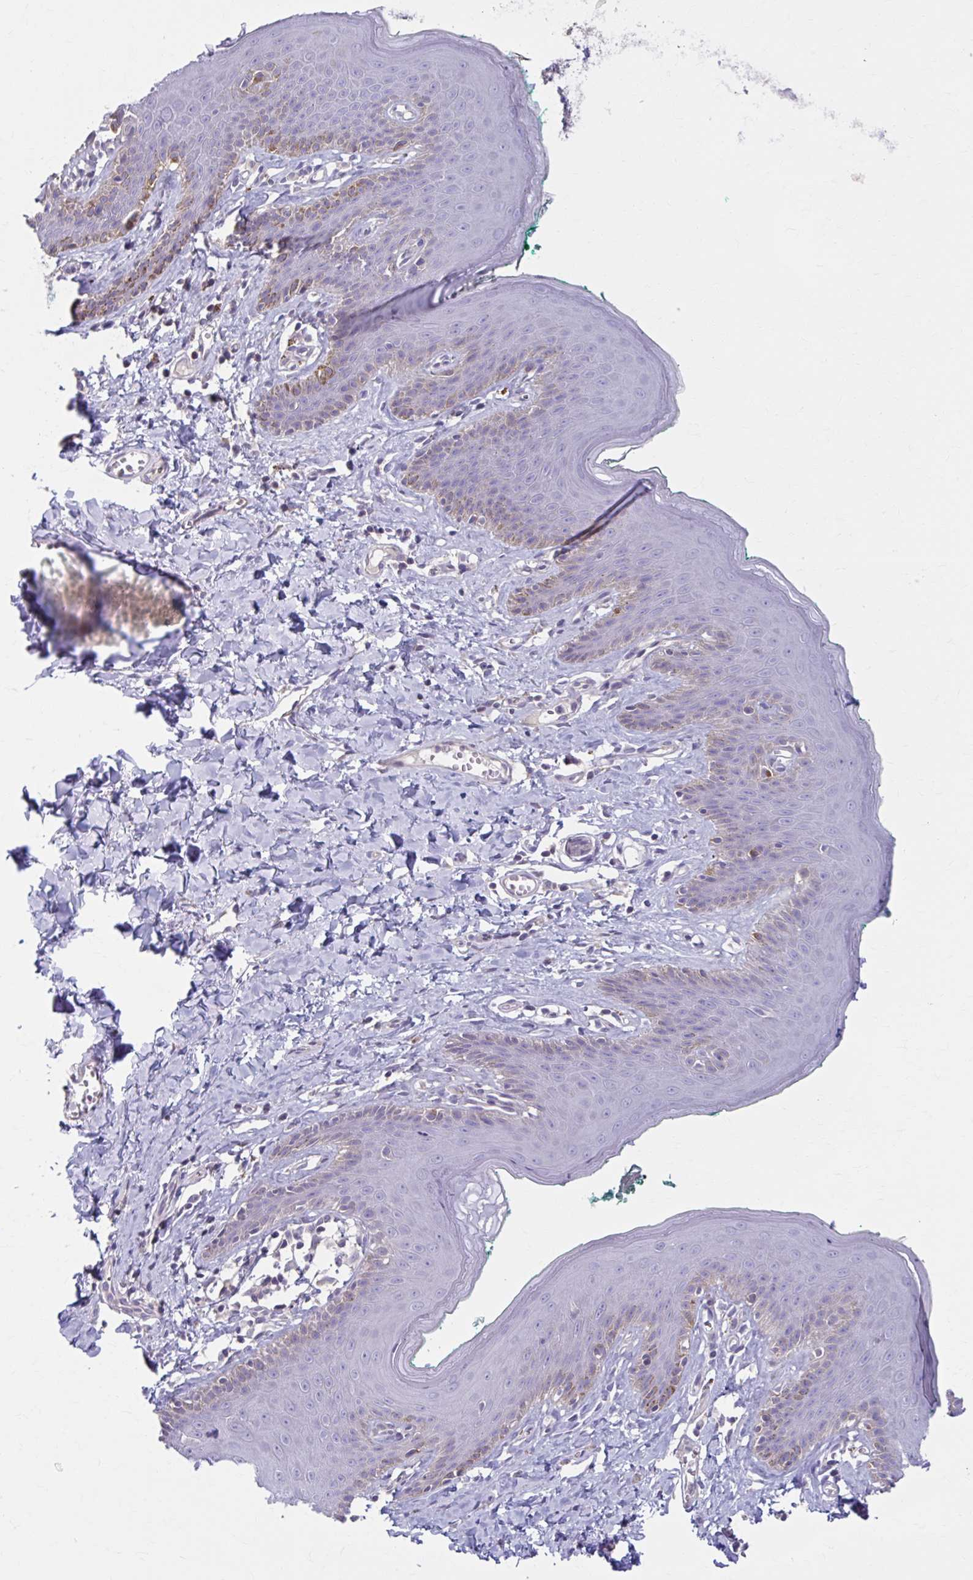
{"staining": {"intensity": "moderate", "quantity": "<25%", "location": "cytoplasmic/membranous"}, "tissue": "skin", "cell_type": "Epidermal cells", "image_type": "normal", "snomed": [{"axis": "morphology", "description": "Normal tissue, NOS"}, {"axis": "topography", "description": "Vulva"}, {"axis": "topography", "description": "Peripheral nerve tissue"}], "caption": "Human skin stained for a protein (brown) shows moderate cytoplasmic/membranous positive expression in approximately <25% of epidermal cells.", "gene": "CHST3", "patient": {"sex": "female", "age": 66}}